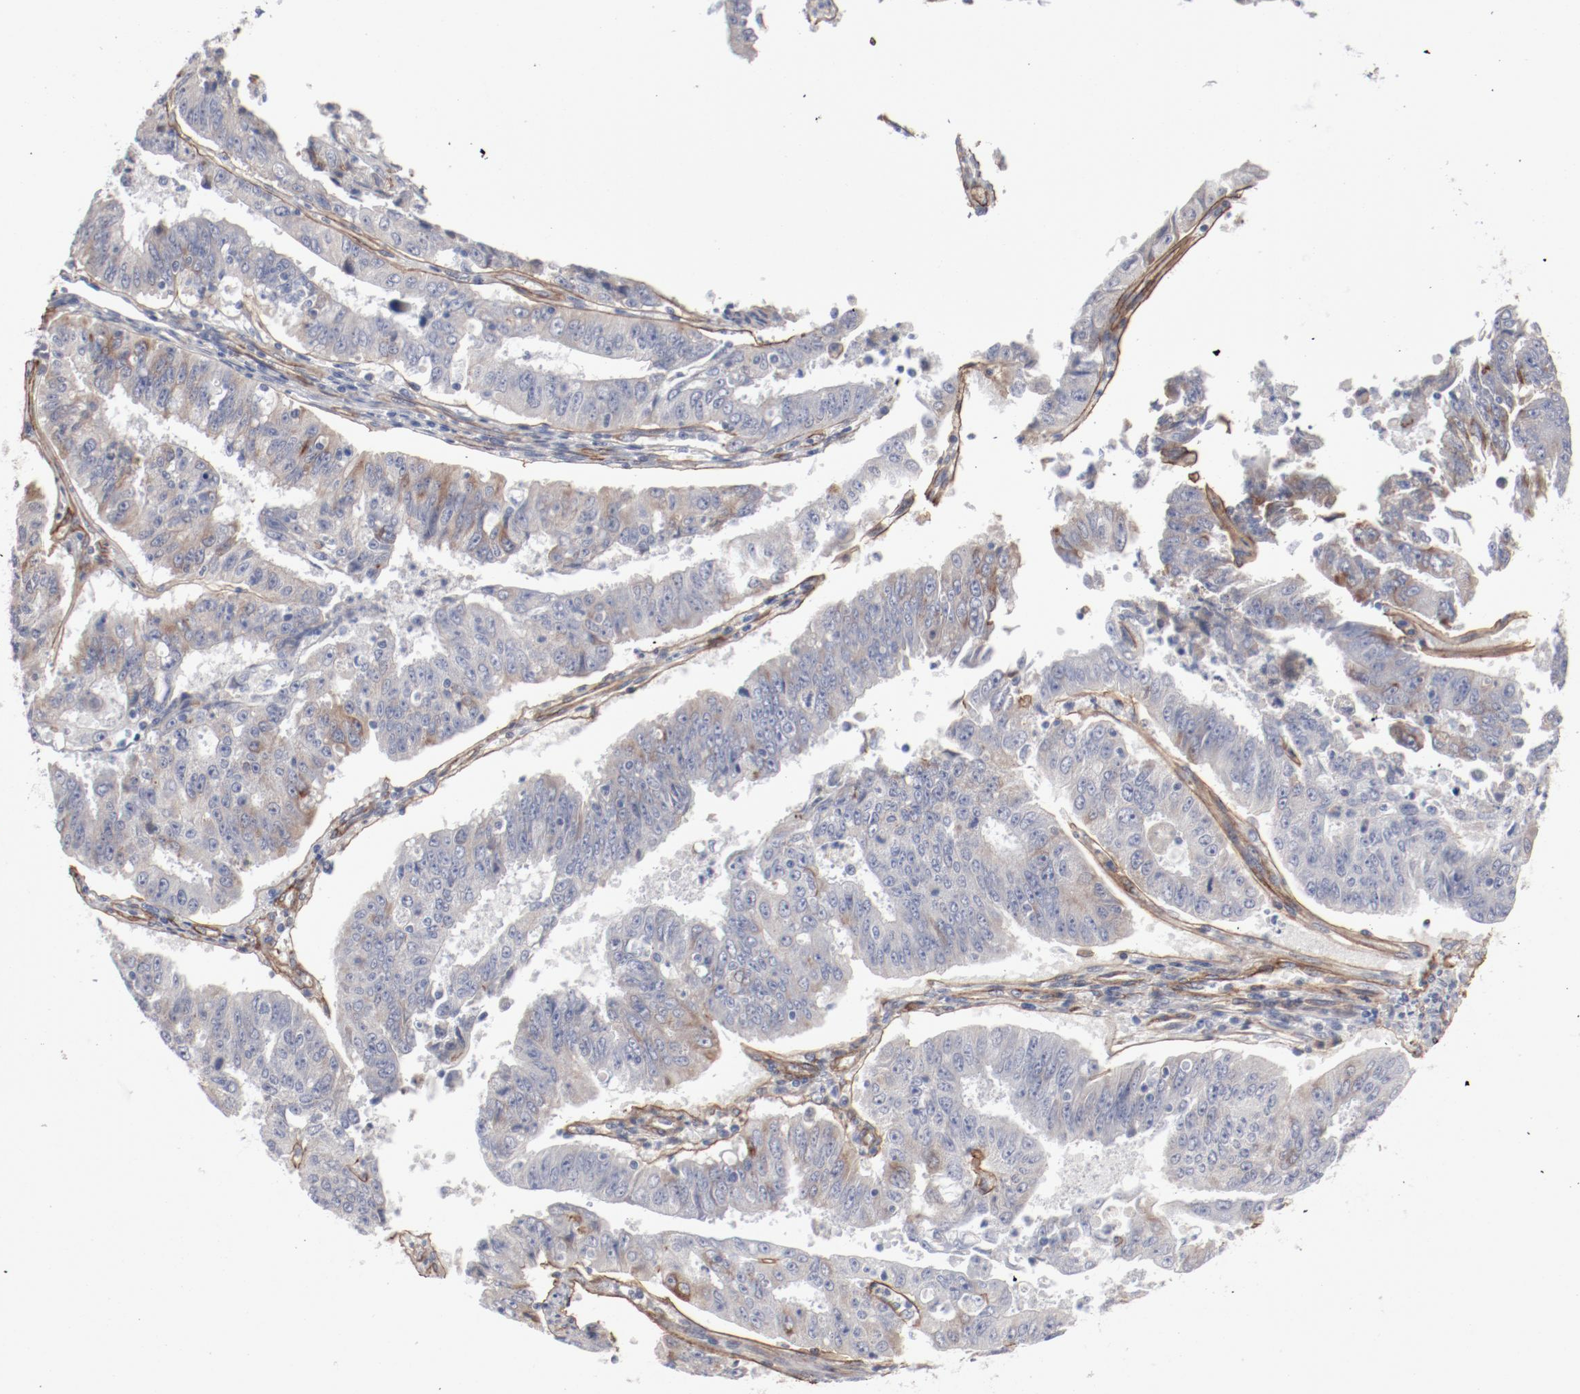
{"staining": {"intensity": "negative", "quantity": "none", "location": "none"}, "tissue": "endometrial cancer", "cell_type": "Tumor cells", "image_type": "cancer", "snomed": [{"axis": "morphology", "description": "Adenocarcinoma, NOS"}, {"axis": "topography", "description": "Endometrium"}], "caption": "Immunohistochemistry (IHC) photomicrograph of endometrial cancer stained for a protein (brown), which reveals no expression in tumor cells.", "gene": "MAGED4", "patient": {"sex": "female", "age": 42}}